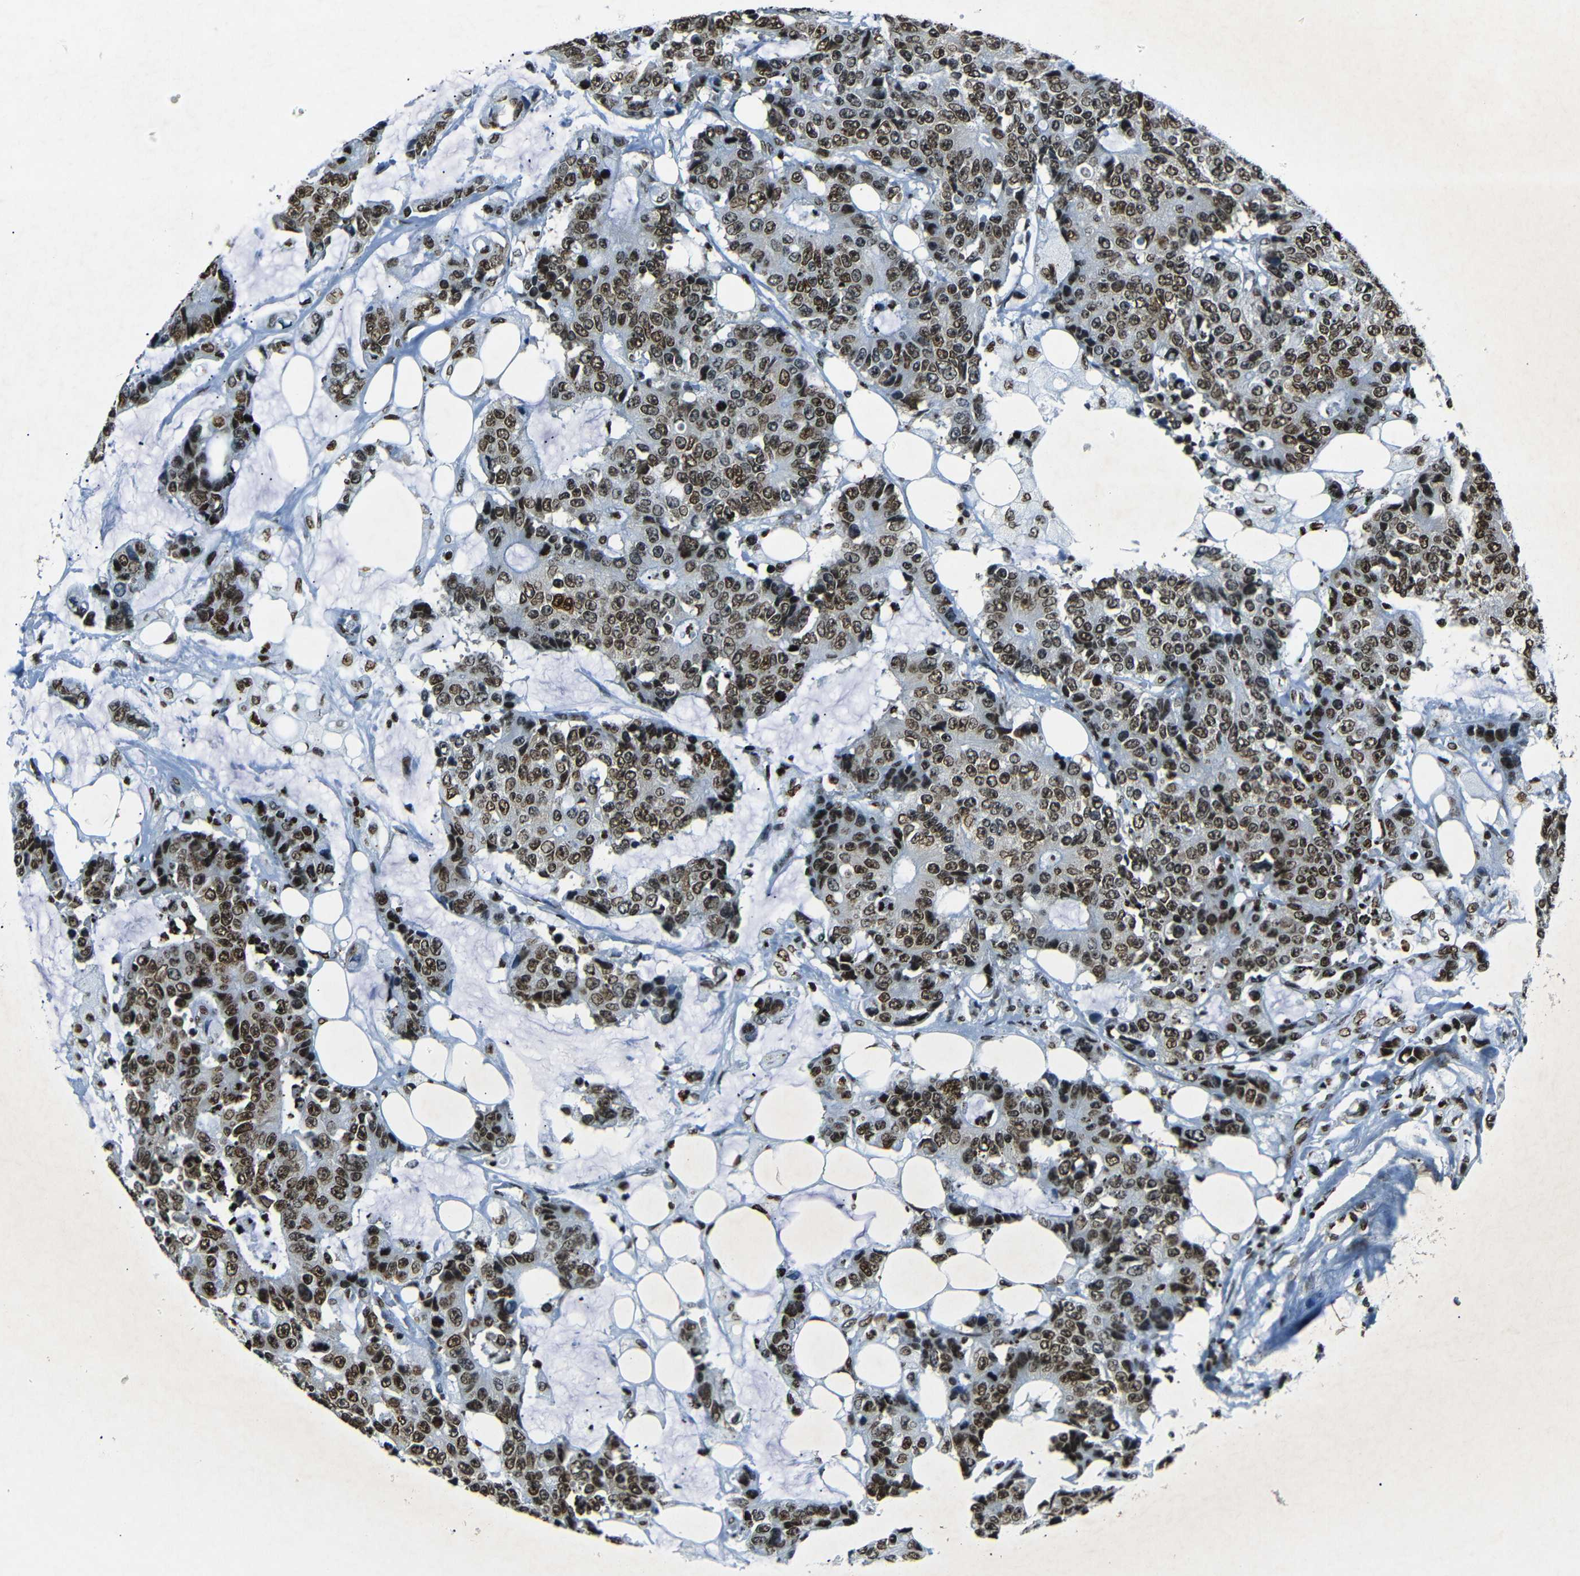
{"staining": {"intensity": "strong", "quantity": ">75%", "location": "nuclear"}, "tissue": "colorectal cancer", "cell_type": "Tumor cells", "image_type": "cancer", "snomed": [{"axis": "morphology", "description": "Adenocarcinoma, NOS"}, {"axis": "topography", "description": "Colon"}], "caption": "The photomicrograph demonstrates staining of colorectal cancer (adenocarcinoma), revealing strong nuclear protein staining (brown color) within tumor cells.", "gene": "HMGN1", "patient": {"sex": "female", "age": 86}}